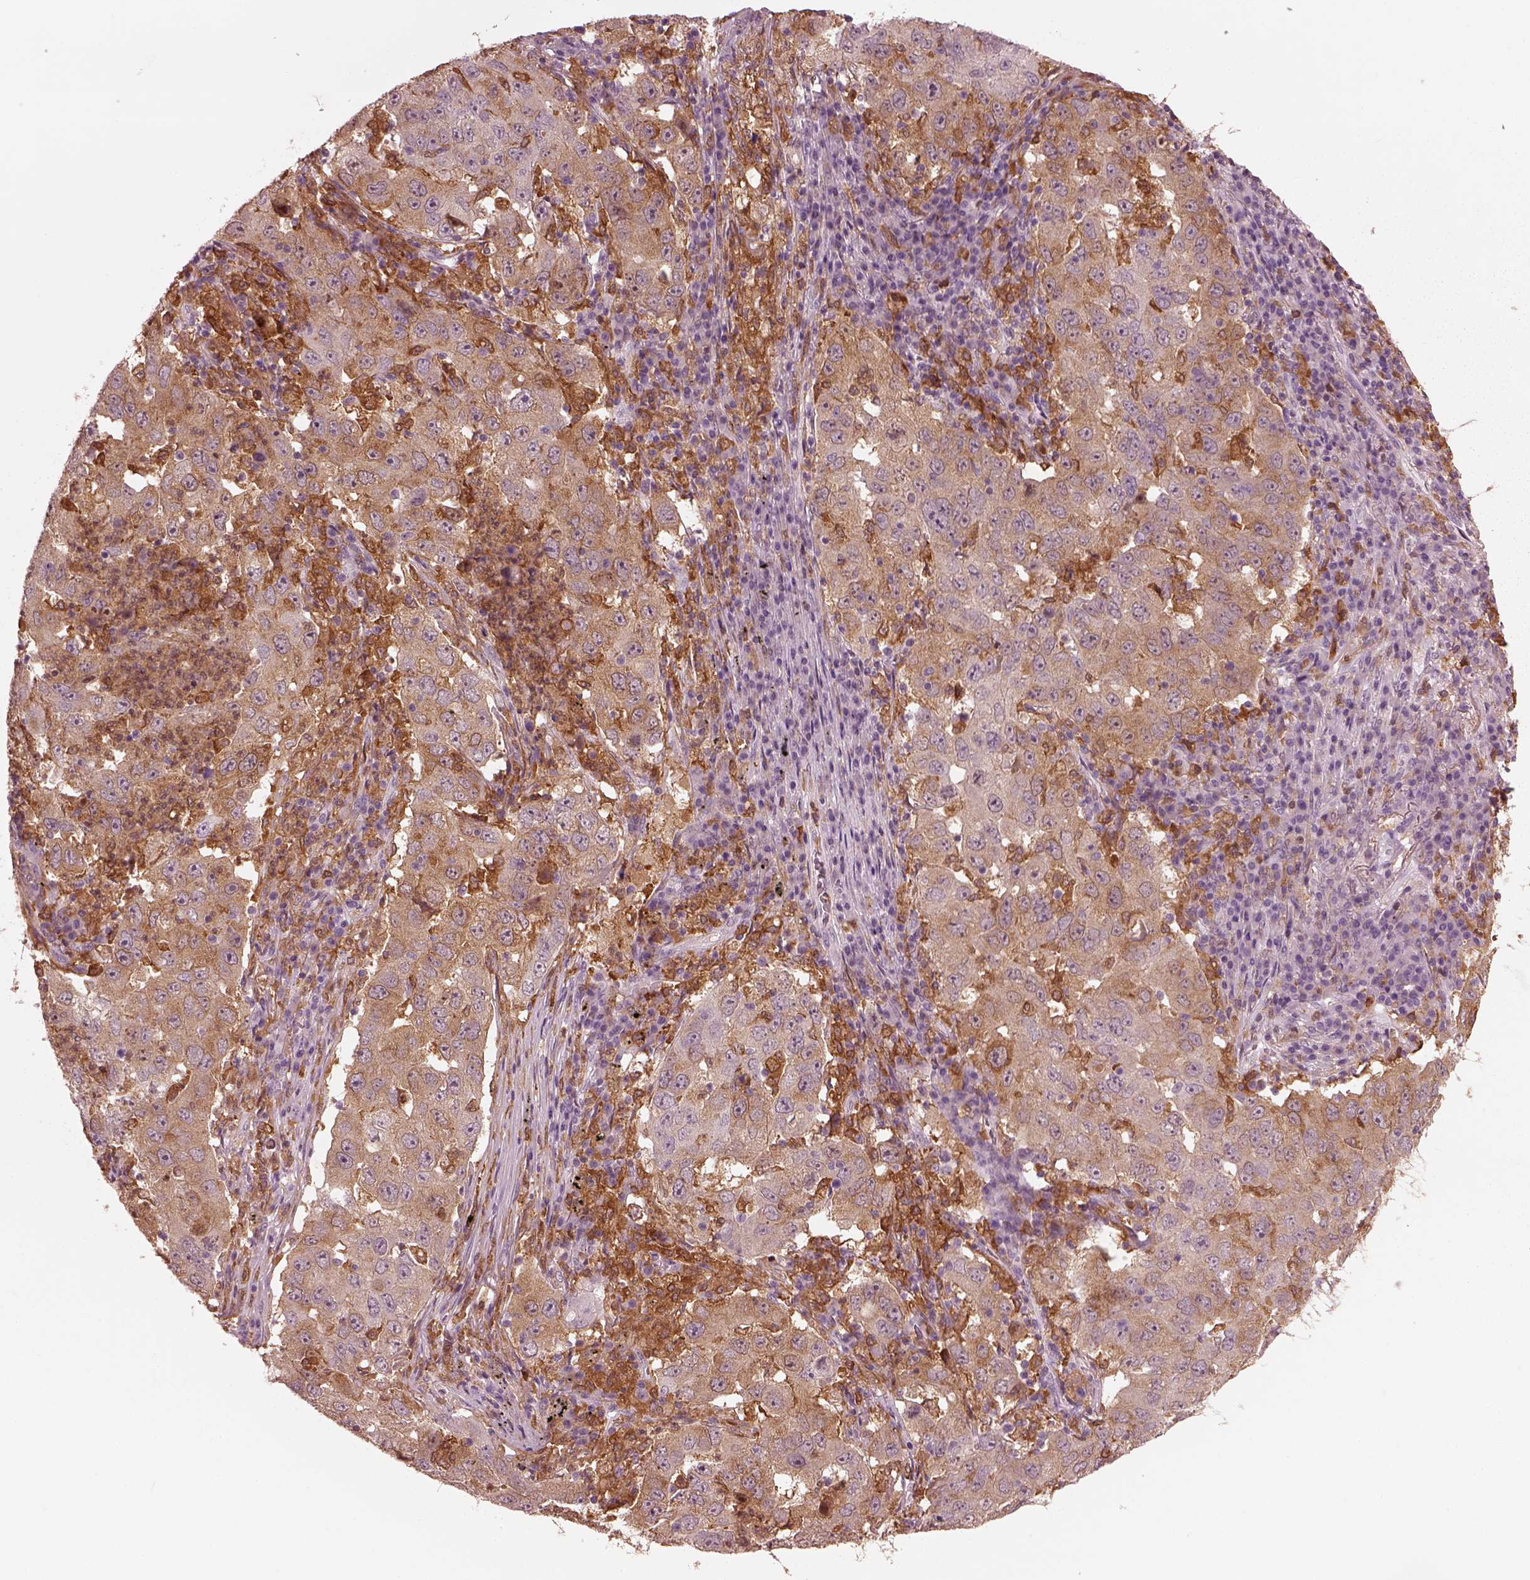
{"staining": {"intensity": "moderate", "quantity": "25%-75%", "location": "cytoplasmic/membranous"}, "tissue": "lung cancer", "cell_type": "Tumor cells", "image_type": "cancer", "snomed": [{"axis": "morphology", "description": "Adenocarcinoma, NOS"}, {"axis": "topography", "description": "Lung"}], "caption": "Moderate cytoplasmic/membranous protein staining is present in approximately 25%-75% of tumor cells in lung cancer (adenocarcinoma).", "gene": "PSTPIP2", "patient": {"sex": "male", "age": 73}}